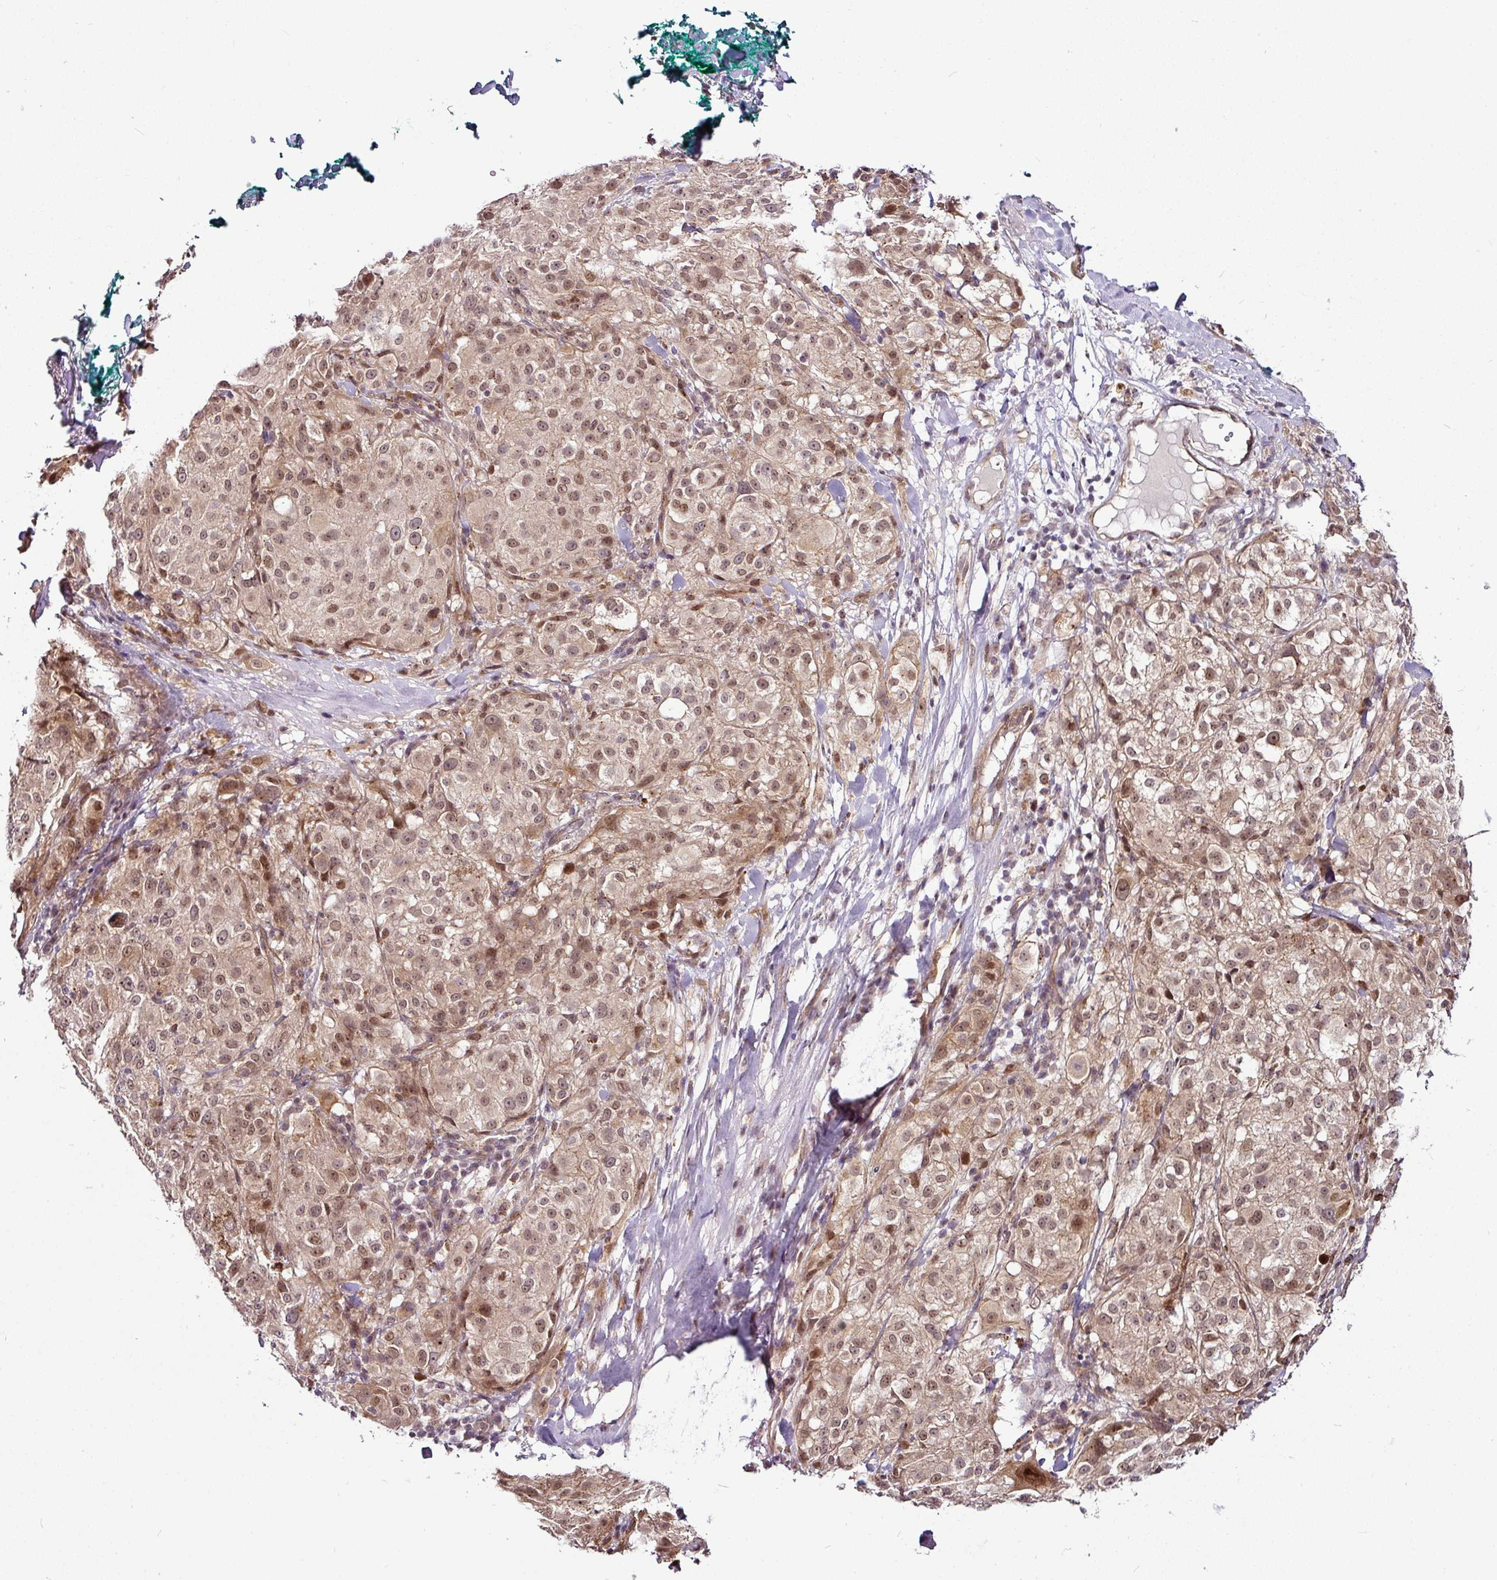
{"staining": {"intensity": "moderate", "quantity": ">75%", "location": "nuclear"}, "tissue": "melanoma", "cell_type": "Tumor cells", "image_type": "cancer", "snomed": [{"axis": "morphology", "description": "Necrosis, NOS"}, {"axis": "morphology", "description": "Malignant melanoma, NOS"}, {"axis": "topography", "description": "Skin"}], "caption": "A brown stain labels moderate nuclear positivity of a protein in malignant melanoma tumor cells. (DAB IHC, brown staining for protein, blue staining for nuclei).", "gene": "DCAF13", "patient": {"sex": "female", "age": 87}}